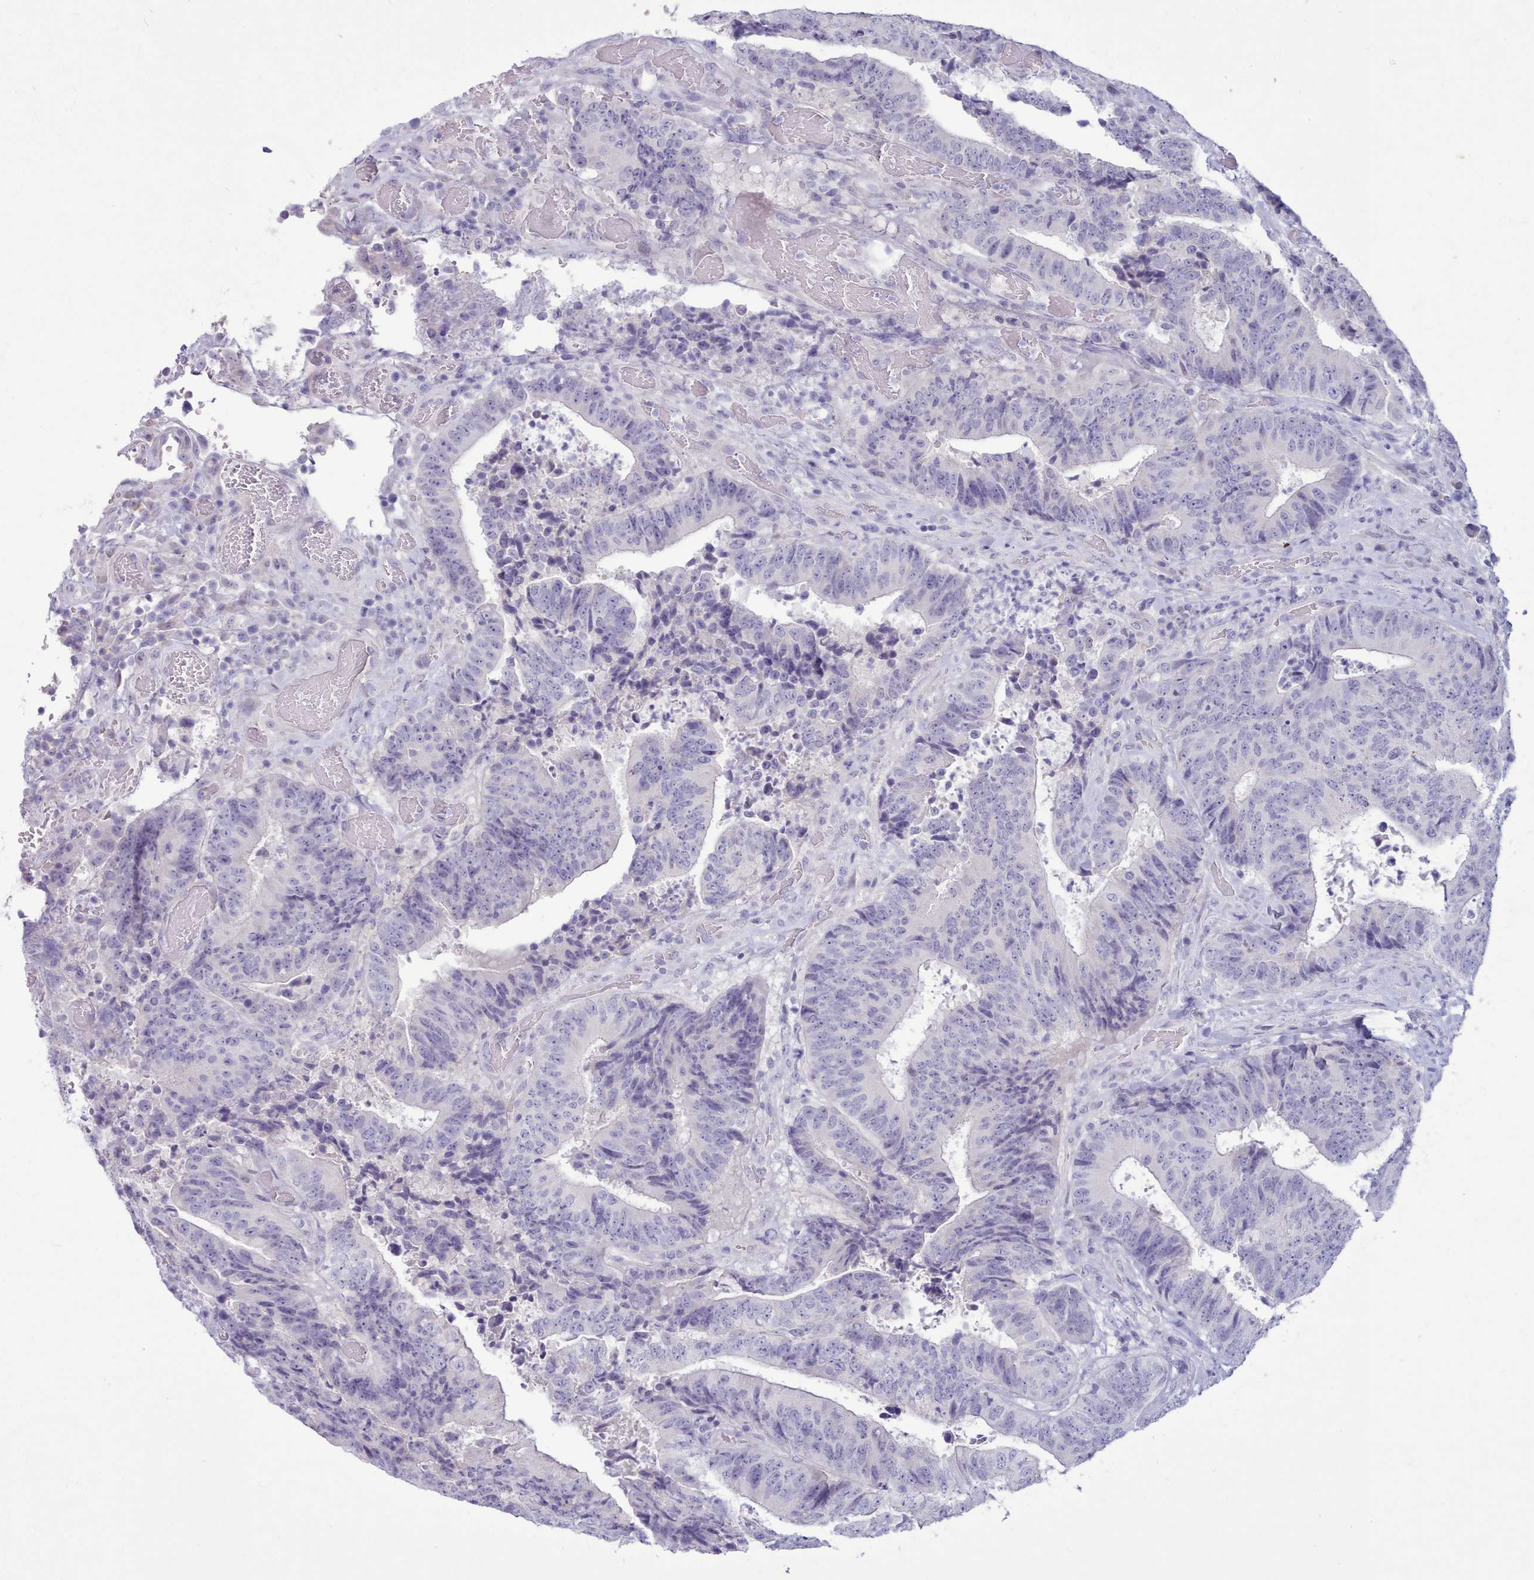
{"staining": {"intensity": "negative", "quantity": "none", "location": "none"}, "tissue": "colorectal cancer", "cell_type": "Tumor cells", "image_type": "cancer", "snomed": [{"axis": "morphology", "description": "Adenocarcinoma, NOS"}, {"axis": "topography", "description": "Rectum"}], "caption": "The micrograph displays no significant staining in tumor cells of colorectal cancer (adenocarcinoma).", "gene": "TMEM253", "patient": {"sex": "male", "age": 72}}